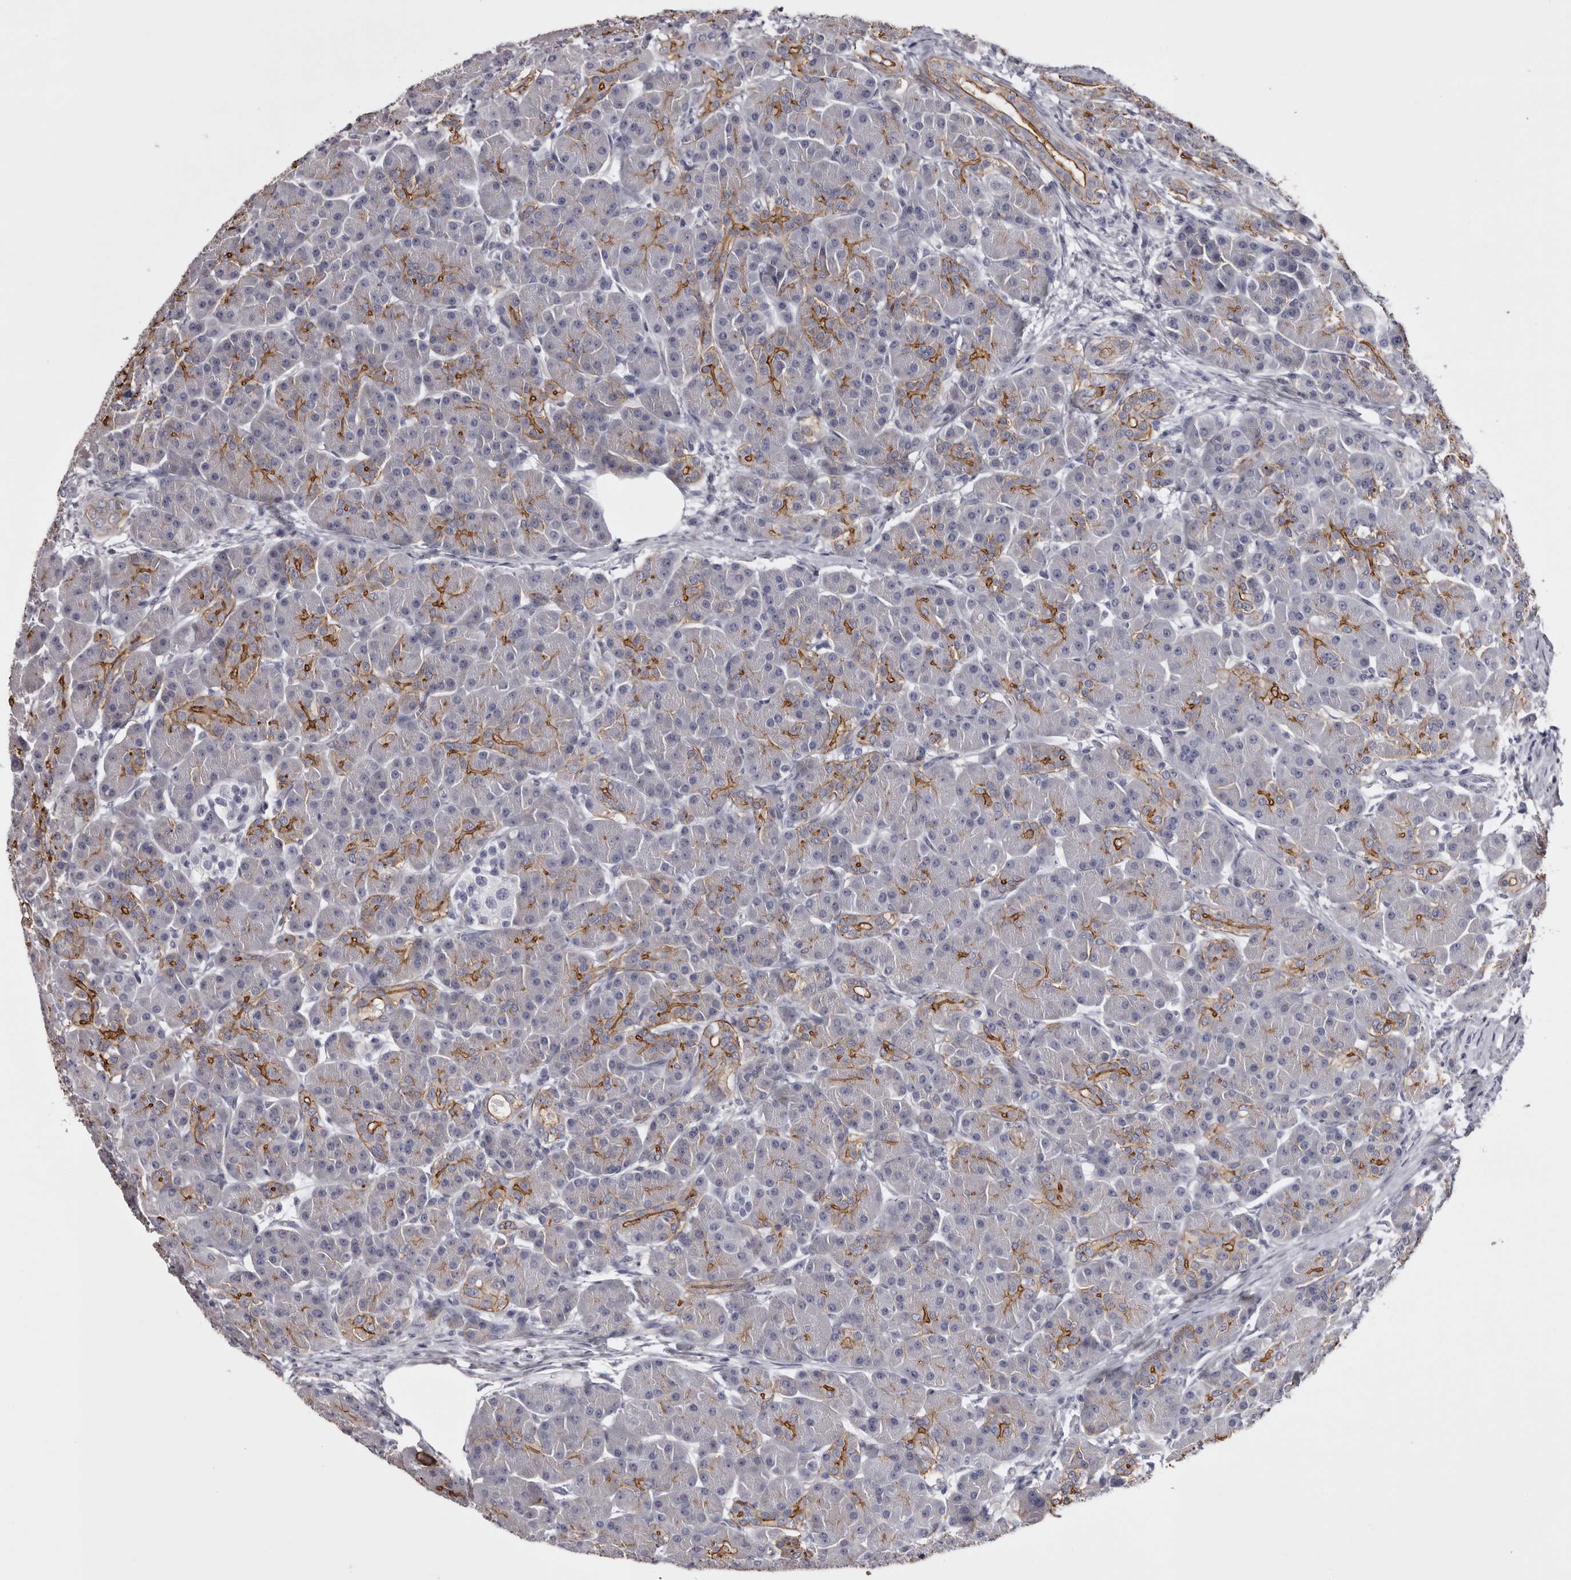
{"staining": {"intensity": "moderate", "quantity": "<25%", "location": "cytoplasmic/membranous"}, "tissue": "pancreas", "cell_type": "Exocrine glandular cells", "image_type": "normal", "snomed": [{"axis": "morphology", "description": "Normal tissue, NOS"}, {"axis": "topography", "description": "Pancreas"}], "caption": "Immunohistochemistry (IHC) photomicrograph of benign pancreas: human pancreas stained using immunohistochemistry displays low levels of moderate protein expression localized specifically in the cytoplasmic/membranous of exocrine glandular cells, appearing as a cytoplasmic/membranous brown color.", "gene": "LAD1", "patient": {"sex": "male", "age": 63}}